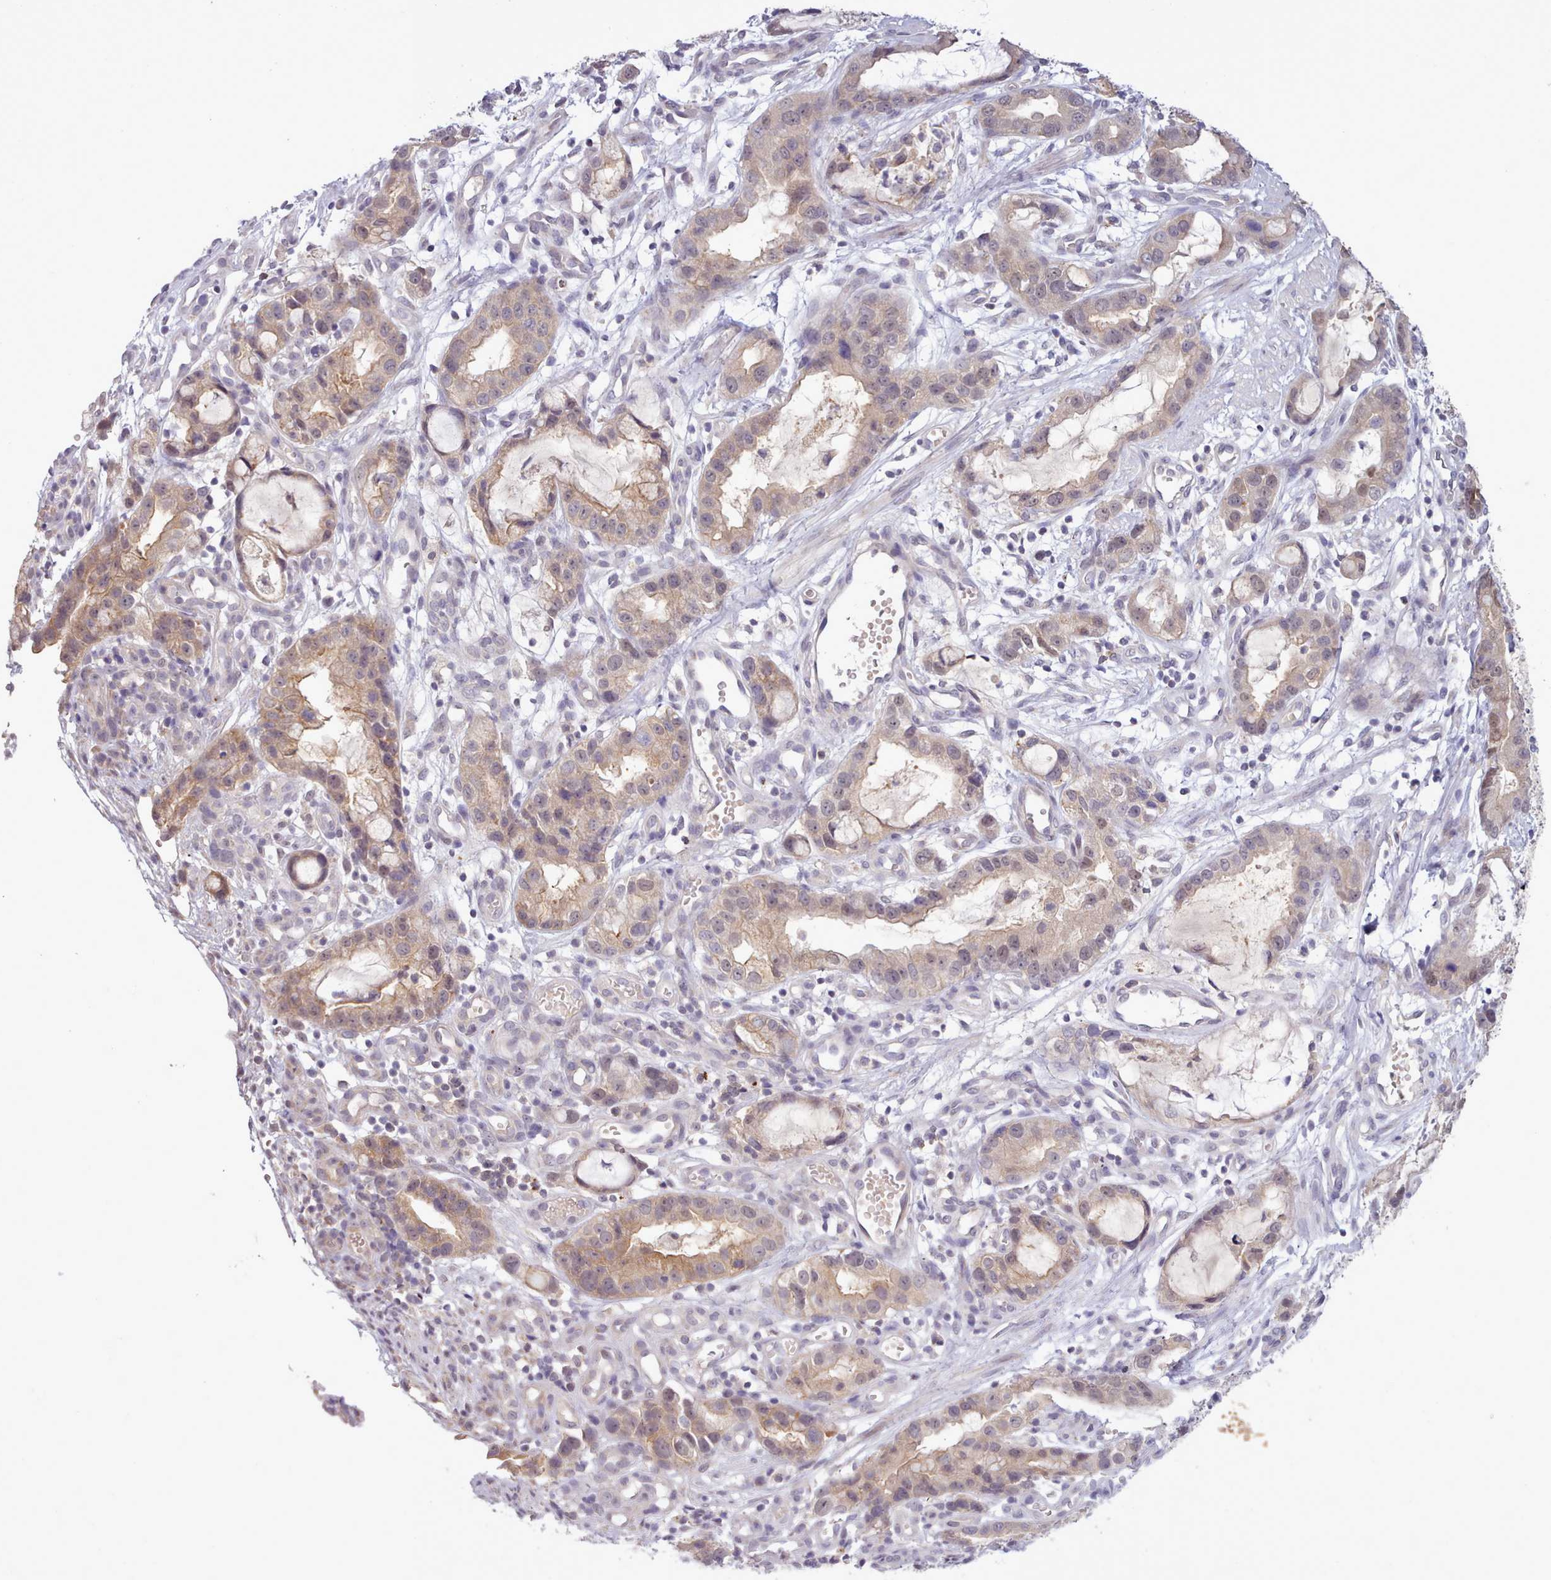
{"staining": {"intensity": "weak", "quantity": ">75%", "location": "cytoplasmic/membranous"}, "tissue": "stomach cancer", "cell_type": "Tumor cells", "image_type": "cancer", "snomed": [{"axis": "morphology", "description": "Adenocarcinoma, NOS"}, {"axis": "topography", "description": "Stomach"}], "caption": "Immunohistochemistry image of neoplastic tissue: stomach cancer (adenocarcinoma) stained using immunohistochemistry shows low levels of weak protein expression localized specifically in the cytoplasmic/membranous of tumor cells, appearing as a cytoplasmic/membranous brown color.", "gene": "ARL17A", "patient": {"sex": "male", "age": 55}}